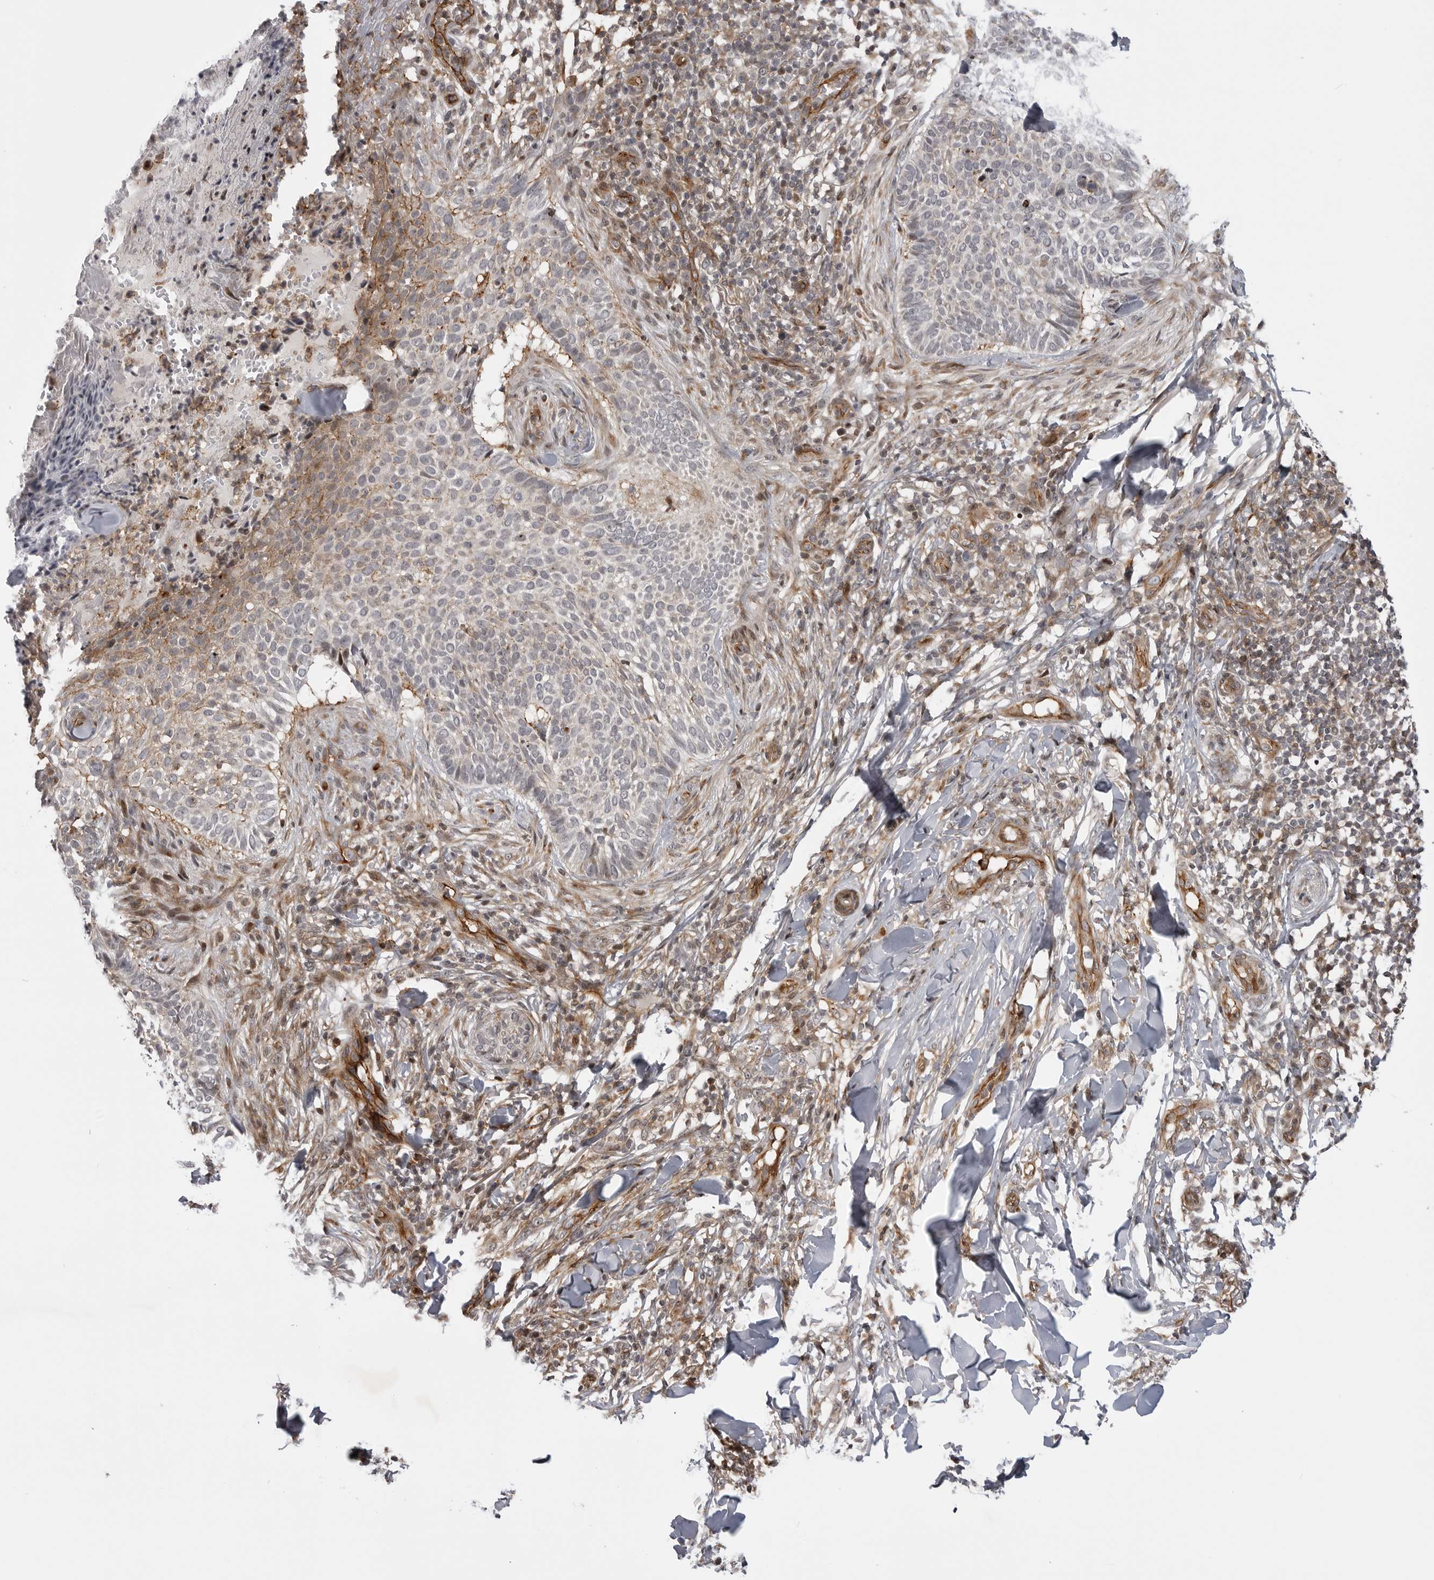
{"staining": {"intensity": "moderate", "quantity": "<25%", "location": "cytoplasmic/membranous"}, "tissue": "skin cancer", "cell_type": "Tumor cells", "image_type": "cancer", "snomed": [{"axis": "morphology", "description": "Normal tissue, NOS"}, {"axis": "morphology", "description": "Basal cell carcinoma"}, {"axis": "topography", "description": "Skin"}], "caption": "Human basal cell carcinoma (skin) stained for a protein (brown) displays moderate cytoplasmic/membranous positive staining in approximately <25% of tumor cells.", "gene": "ABL1", "patient": {"sex": "male", "age": 67}}